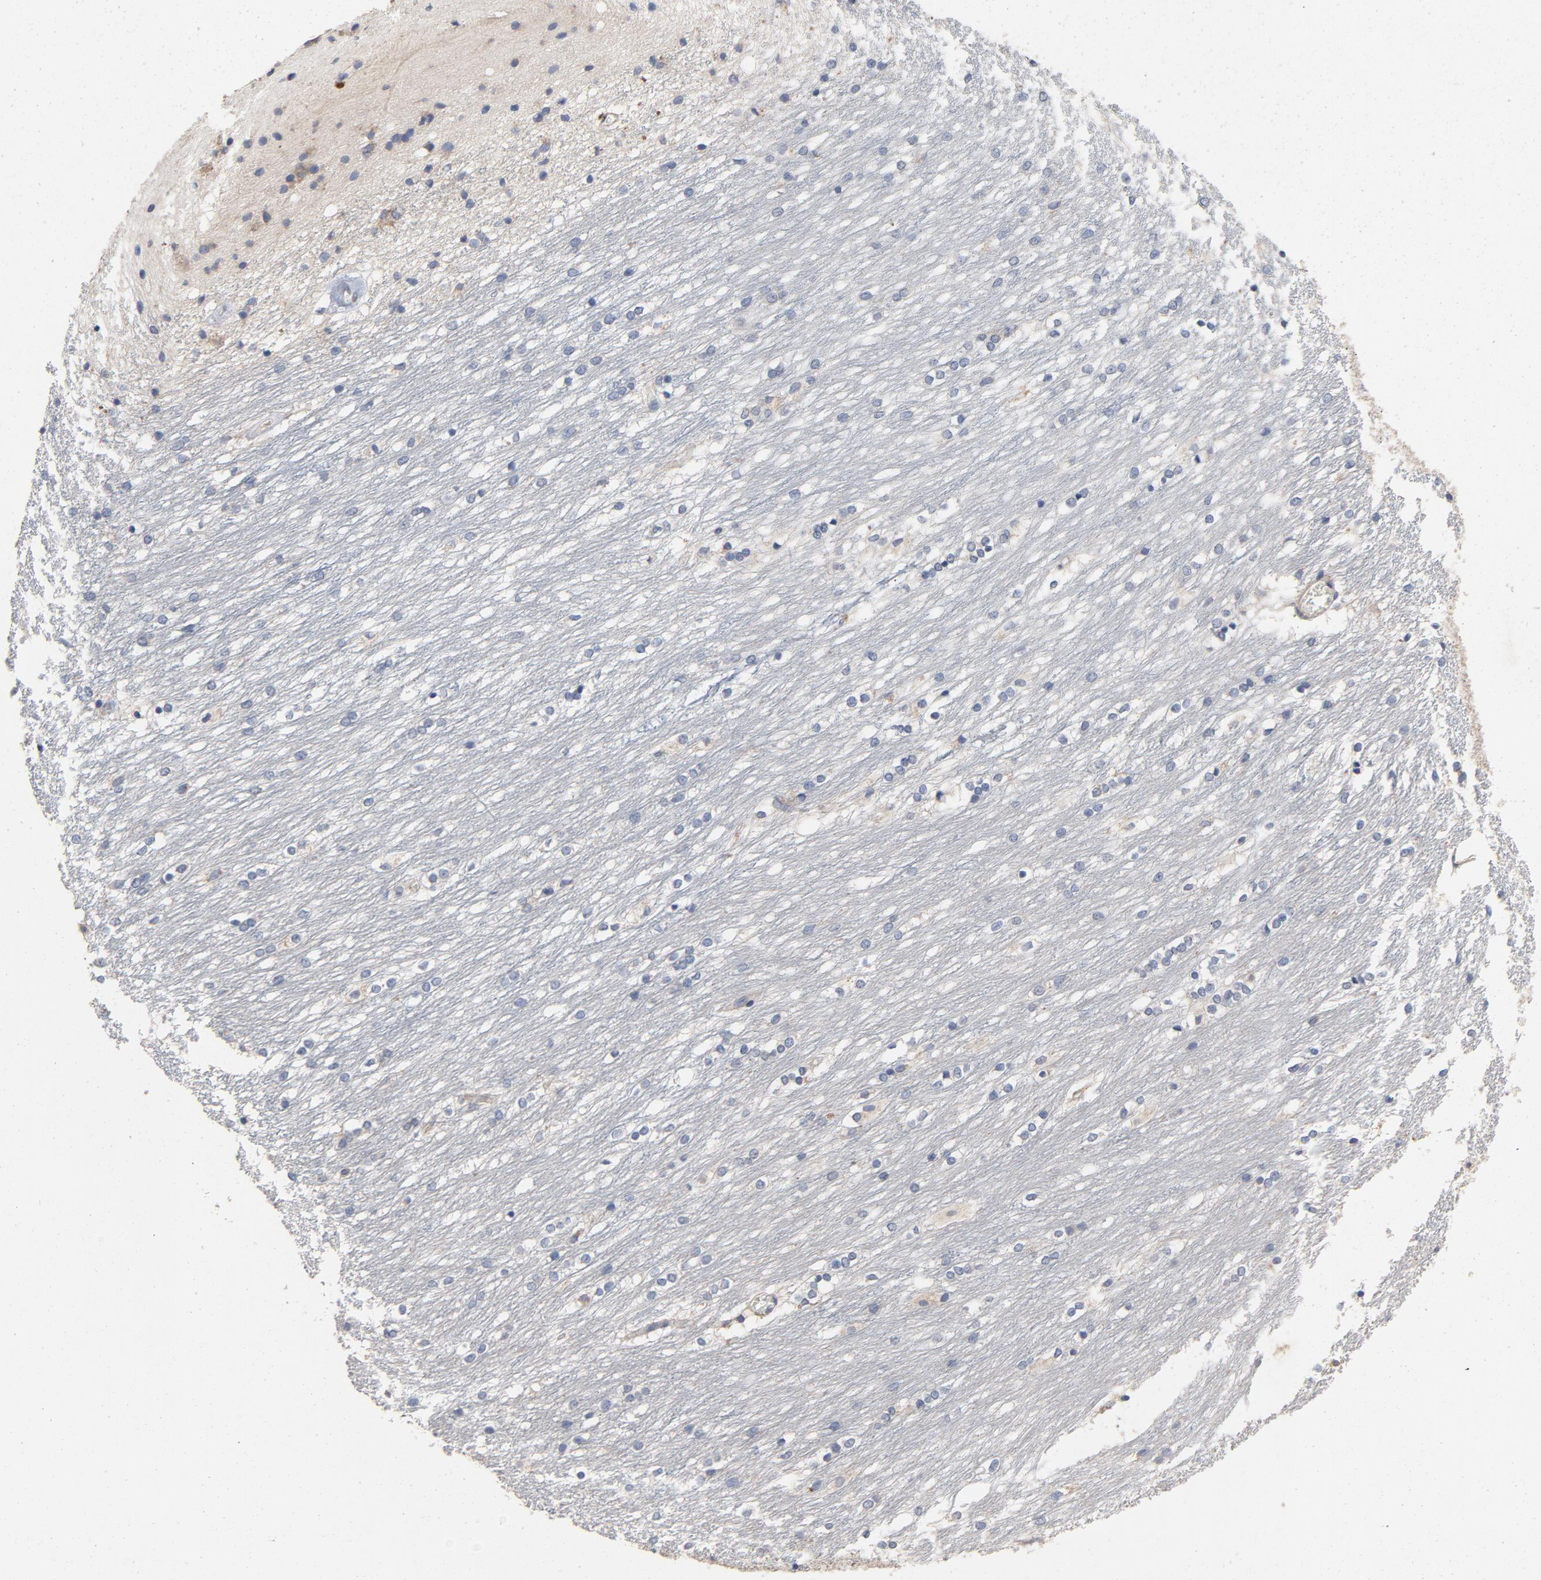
{"staining": {"intensity": "negative", "quantity": "none", "location": "none"}, "tissue": "caudate", "cell_type": "Glial cells", "image_type": "normal", "snomed": [{"axis": "morphology", "description": "Normal tissue, NOS"}, {"axis": "topography", "description": "Lateral ventricle wall"}], "caption": "DAB immunohistochemical staining of unremarkable caudate reveals no significant positivity in glial cells. (DAB immunohistochemistry with hematoxylin counter stain).", "gene": "CCDC134", "patient": {"sex": "female", "age": 19}}